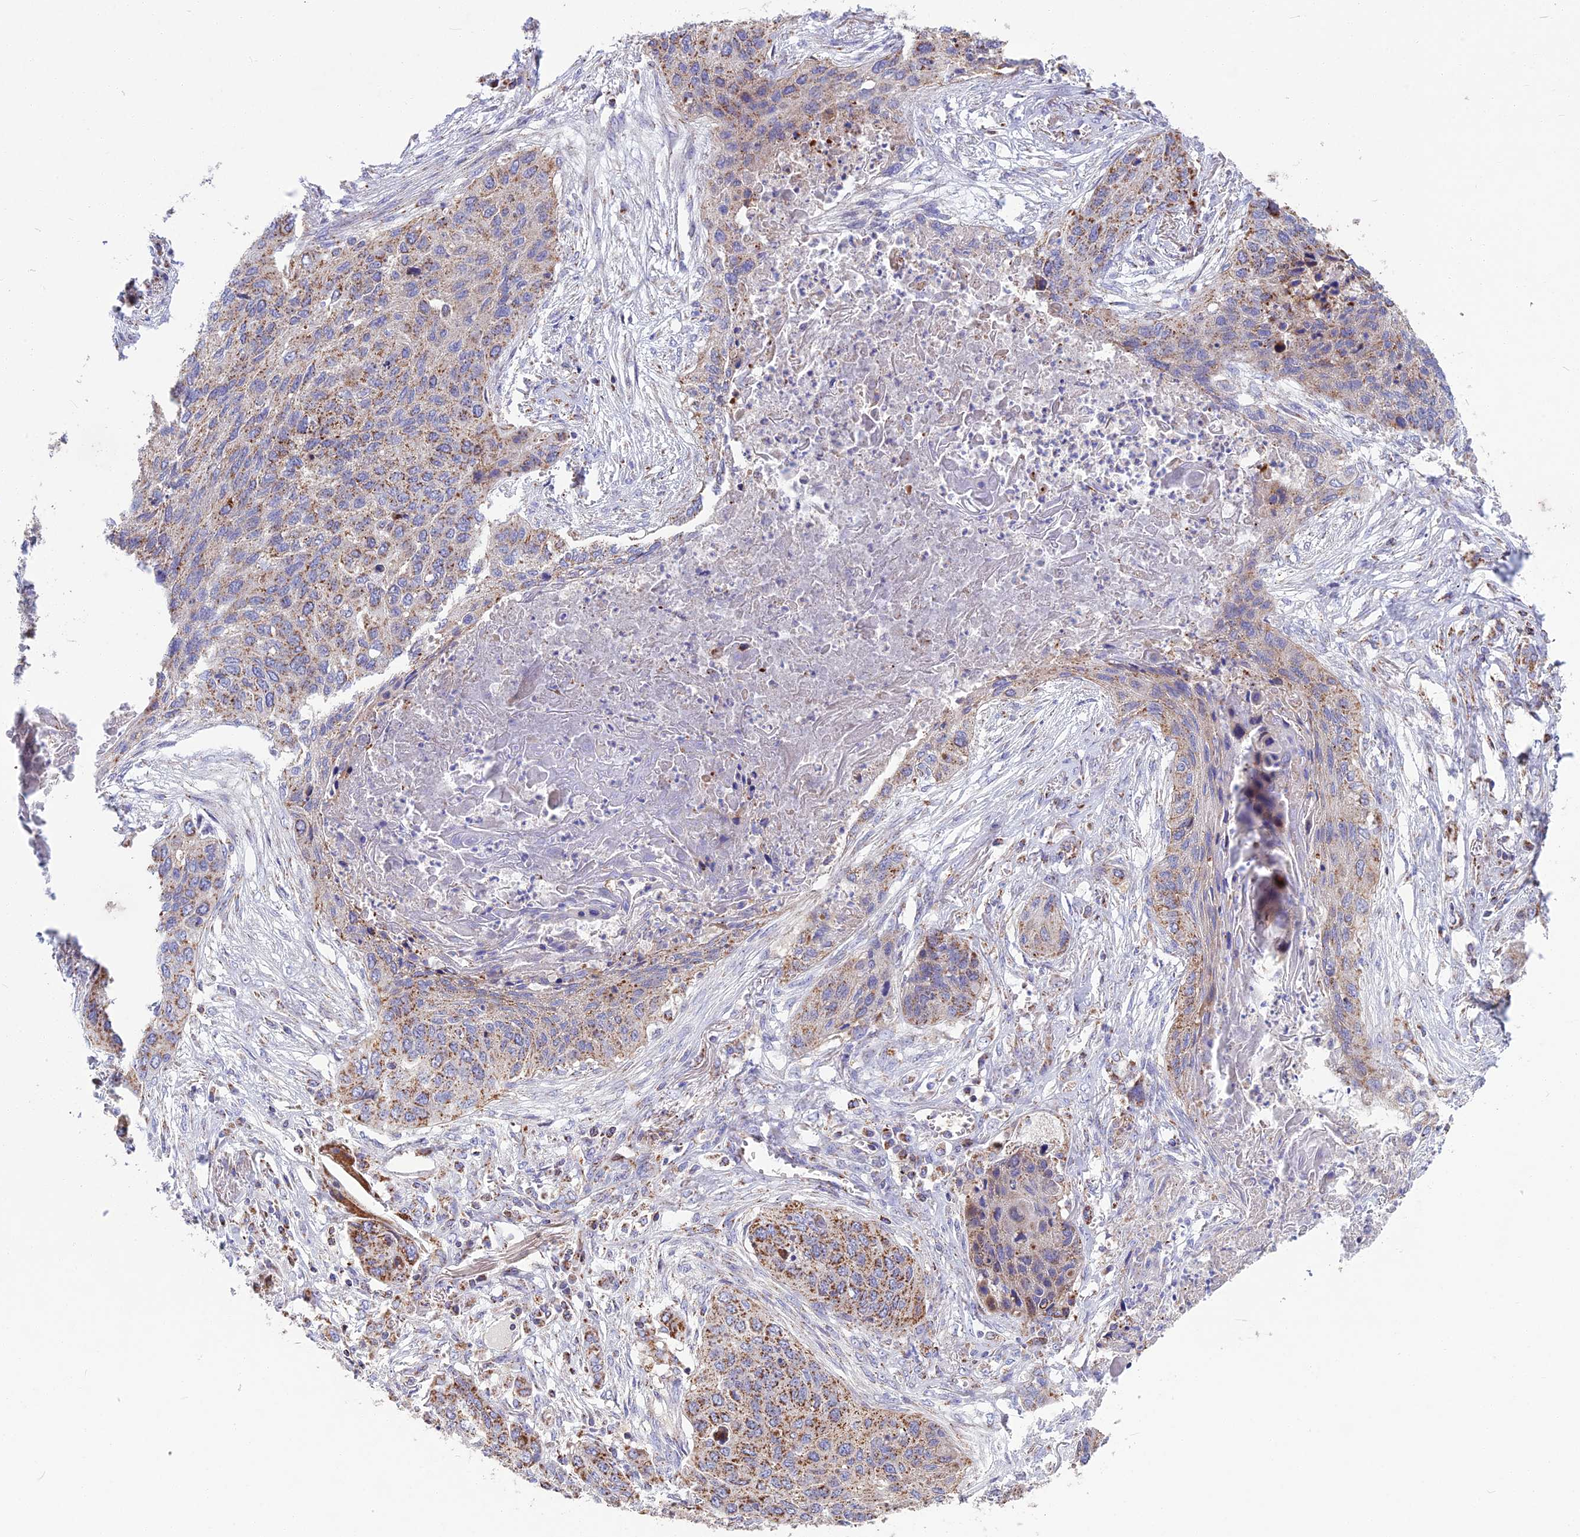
{"staining": {"intensity": "moderate", "quantity": ">75%", "location": "cytoplasmic/membranous"}, "tissue": "lung cancer", "cell_type": "Tumor cells", "image_type": "cancer", "snomed": [{"axis": "morphology", "description": "Squamous cell carcinoma, NOS"}, {"axis": "topography", "description": "Lung"}], "caption": "About >75% of tumor cells in human lung cancer exhibit moderate cytoplasmic/membranous protein staining as visualized by brown immunohistochemical staining.", "gene": "CS", "patient": {"sex": "female", "age": 63}}